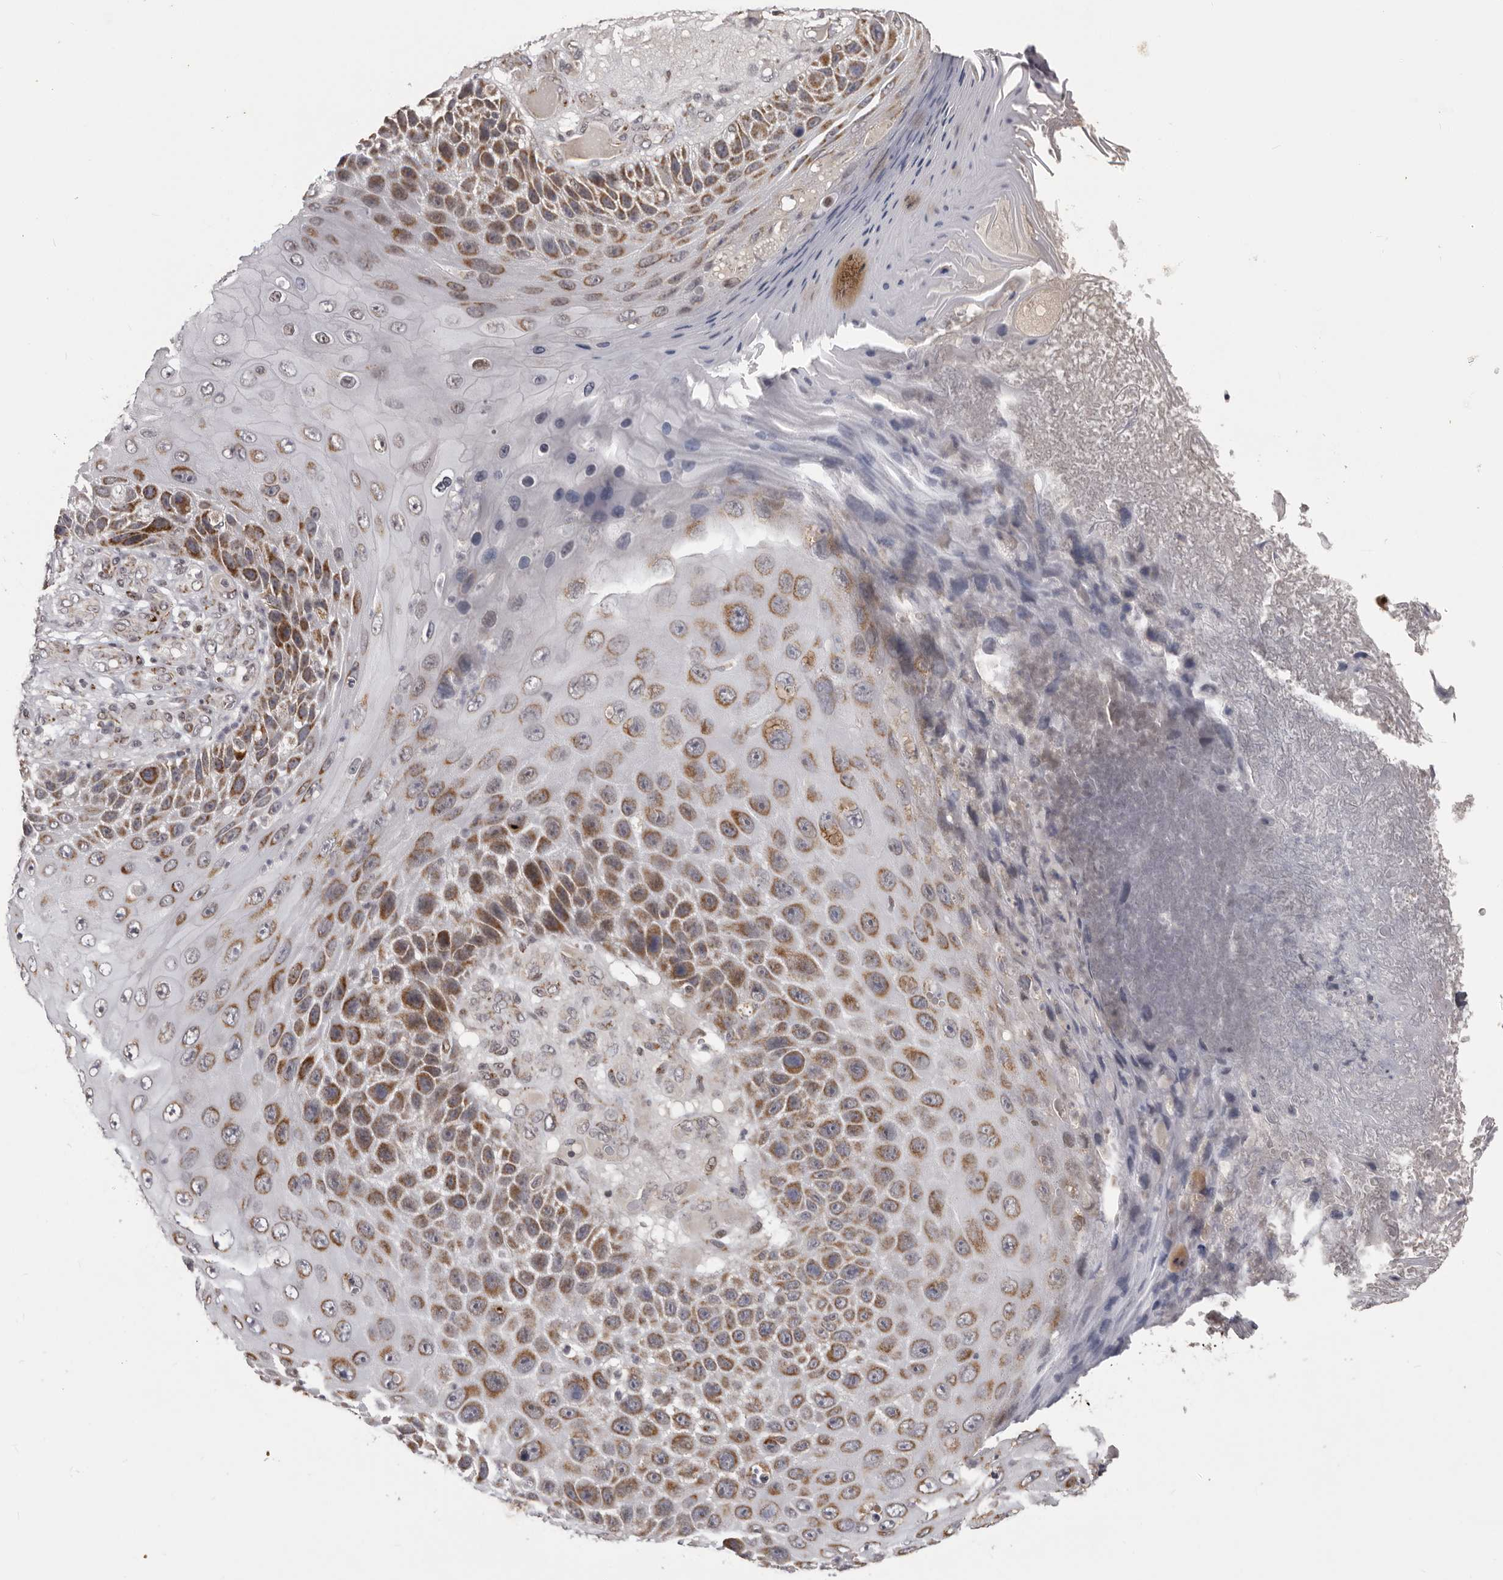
{"staining": {"intensity": "moderate", "quantity": ">75%", "location": "cytoplasmic/membranous"}, "tissue": "skin cancer", "cell_type": "Tumor cells", "image_type": "cancer", "snomed": [{"axis": "morphology", "description": "Squamous cell carcinoma, NOS"}, {"axis": "topography", "description": "Skin"}], "caption": "Protein analysis of squamous cell carcinoma (skin) tissue shows moderate cytoplasmic/membranous expression in about >75% of tumor cells. The protein of interest is shown in brown color, while the nuclei are stained blue.", "gene": "C17orf99", "patient": {"sex": "female", "age": 88}}